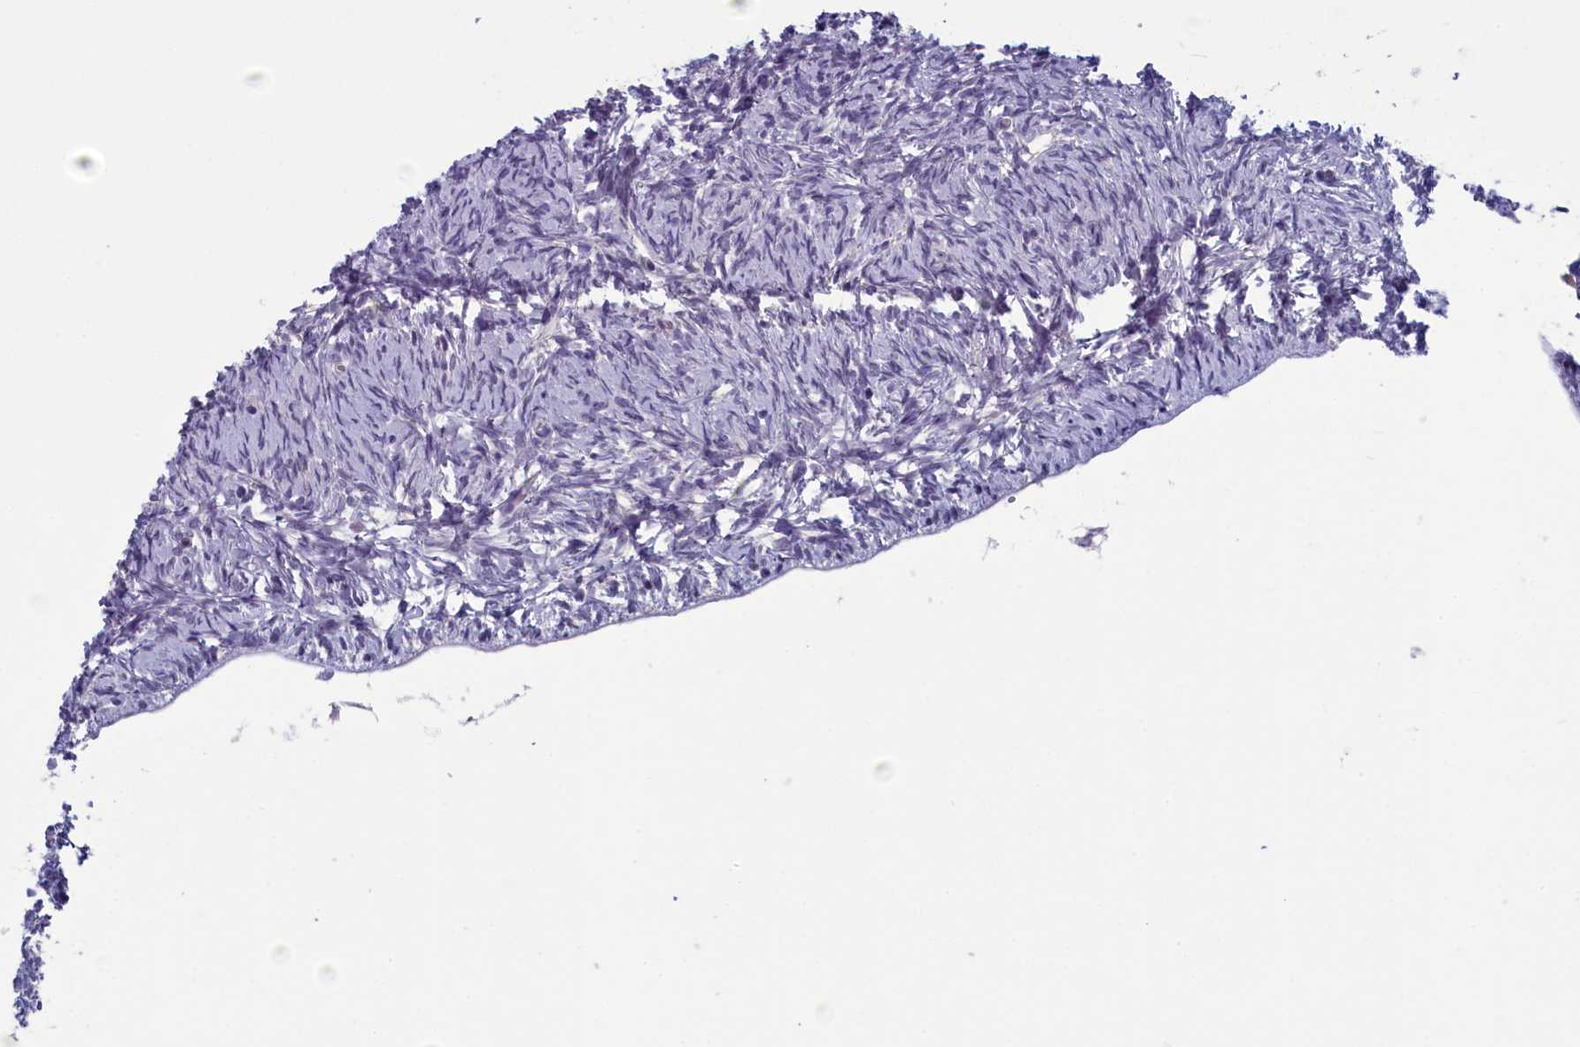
{"staining": {"intensity": "negative", "quantity": "none", "location": "none"}, "tissue": "ovary", "cell_type": "Ovarian stroma cells", "image_type": "normal", "snomed": [{"axis": "morphology", "description": "Normal tissue, NOS"}, {"axis": "topography", "description": "Ovary"}], "caption": "This is an immunohistochemistry (IHC) histopathology image of benign human ovary. There is no positivity in ovarian stroma cells.", "gene": "CNEP1R1", "patient": {"sex": "female", "age": 51}}